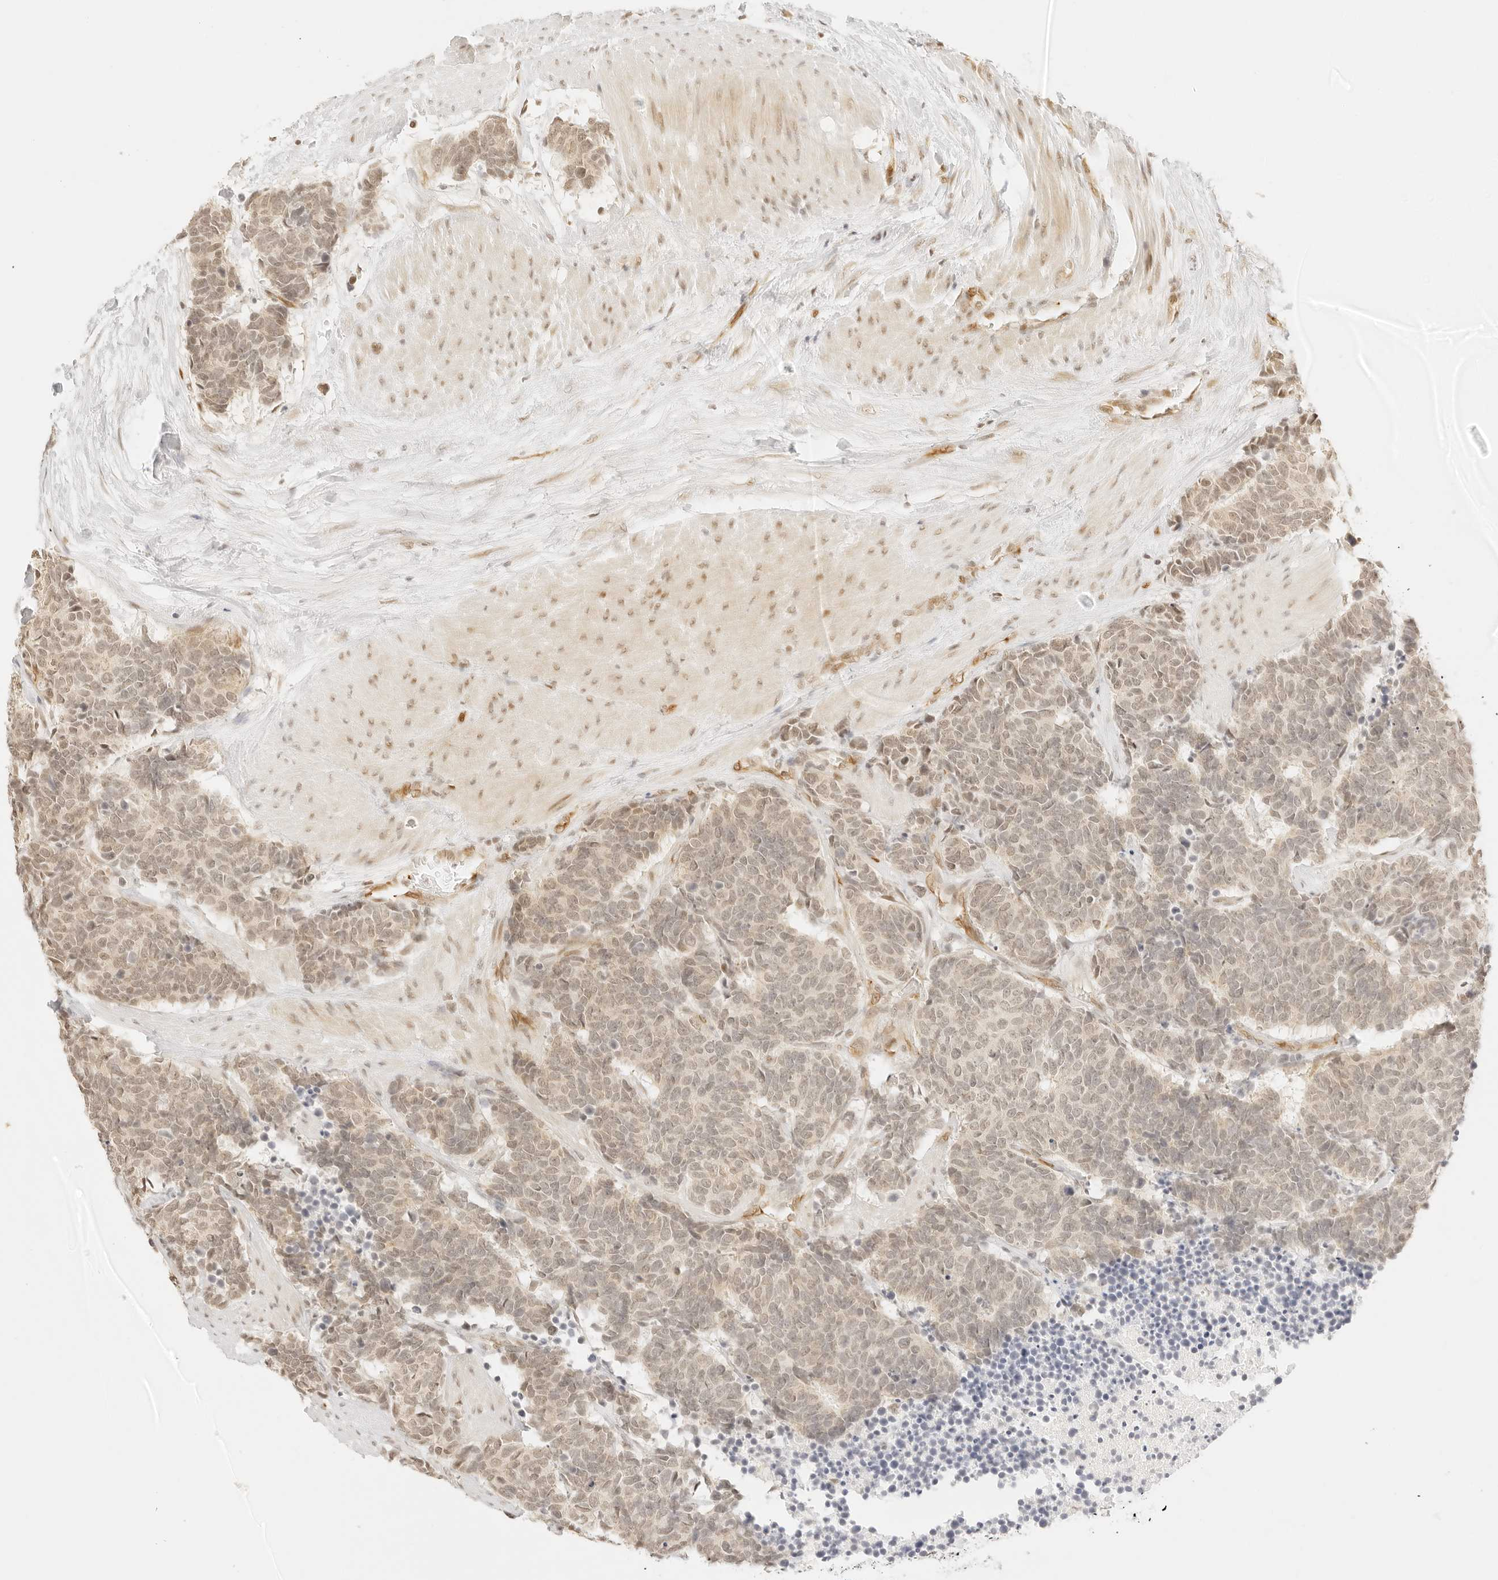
{"staining": {"intensity": "weak", "quantity": ">75%", "location": "cytoplasmic/membranous,nuclear"}, "tissue": "carcinoid", "cell_type": "Tumor cells", "image_type": "cancer", "snomed": [{"axis": "morphology", "description": "Carcinoma, NOS"}, {"axis": "morphology", "description": "Carcinoid, malignant, NOS"}, {"axis": "topography", "description": "Urinary bladder"}], "caption": "Carcinoma tissue exhibits weak cytoplasmic/membranous and nuclear expression in about >75% of tumor cells, visualized by immunohistochemistry. Using DAB (brown) and hematoxylin (blue) stains, captured at high magnification using brightfield microscopy.", "gene": "GNAS", "patient": {"sex": "male", "age": 57}}